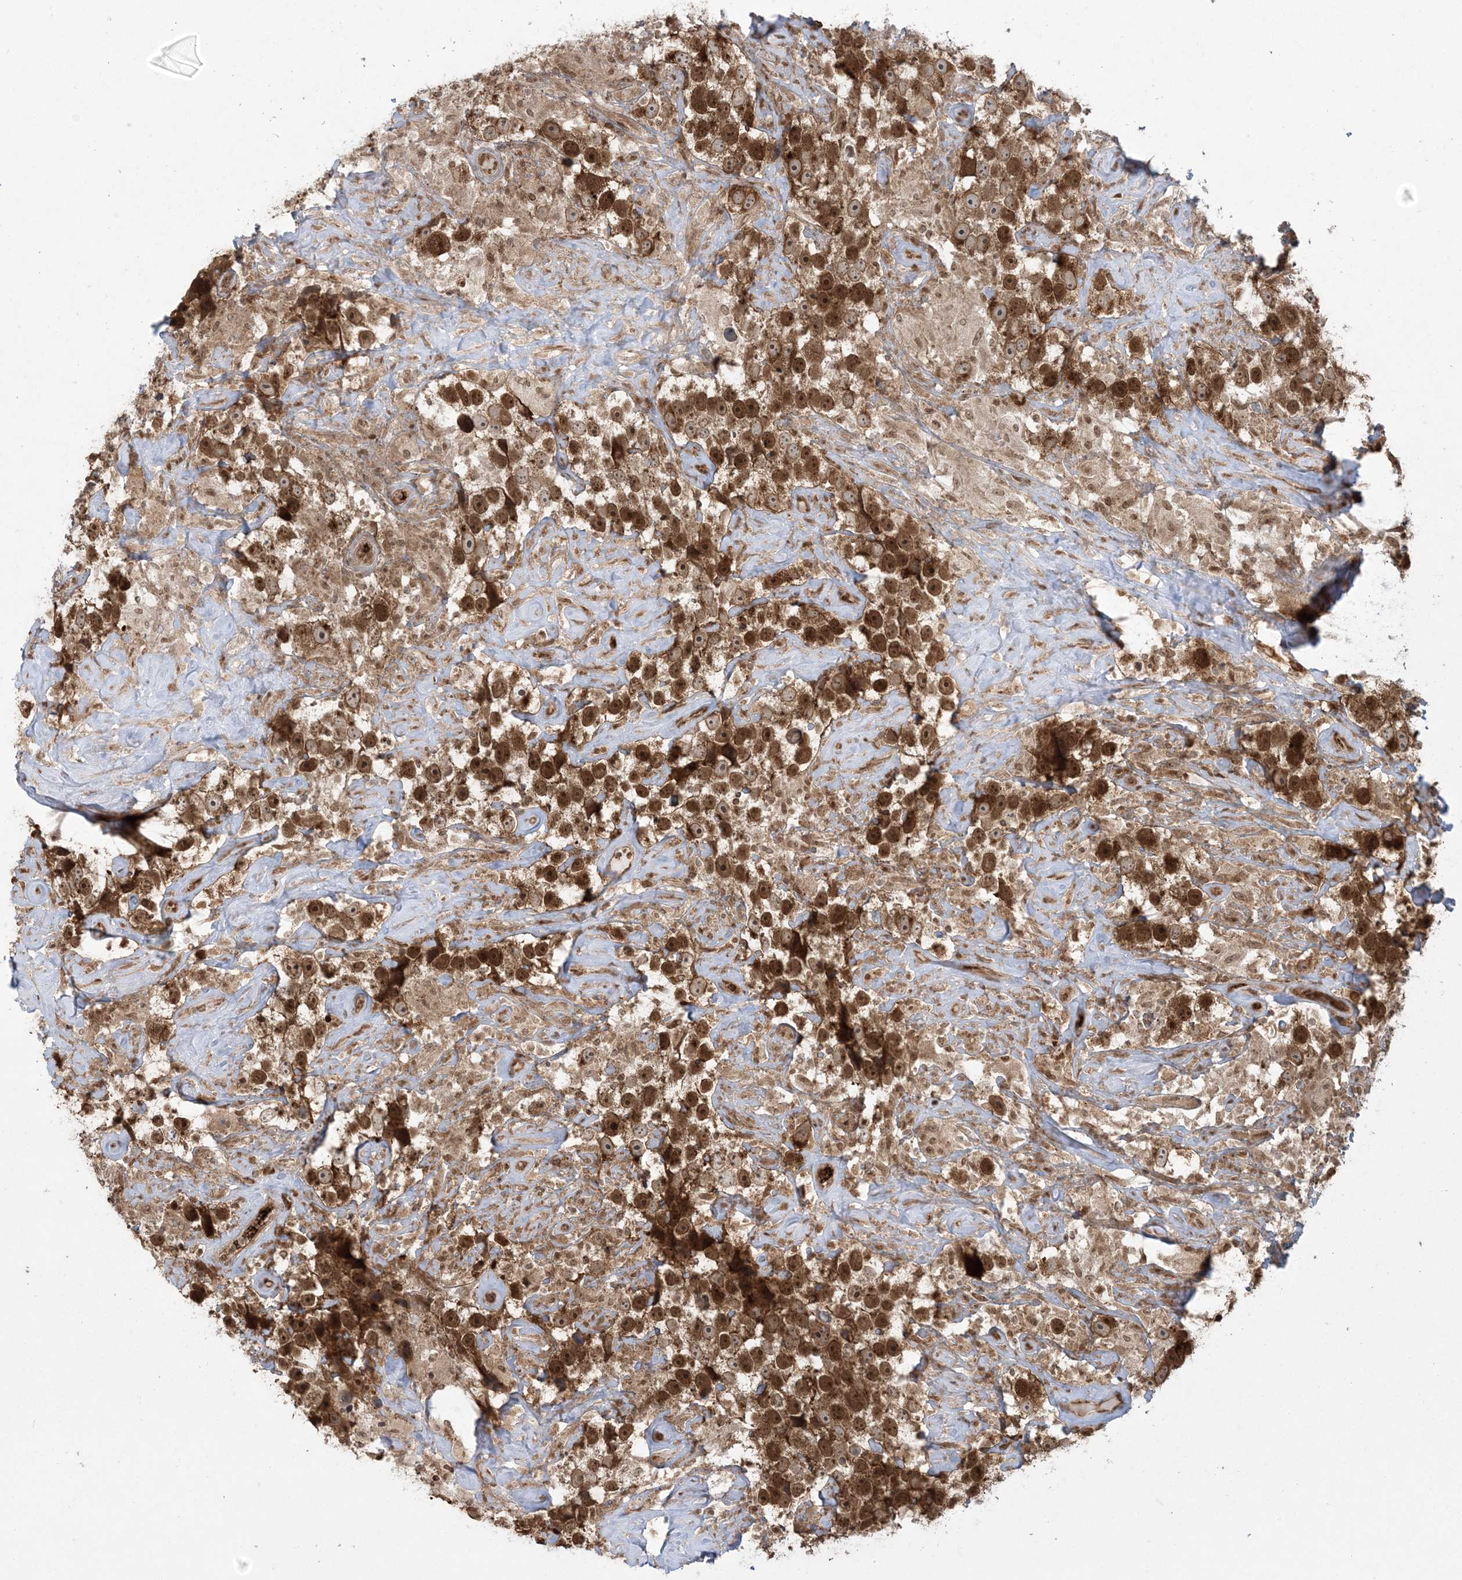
{"staining": {"intensity": "strong", "quantity": ">75%", "location": "cytoplasmic/membranous,nuclear"}, "tissue": "testis cancer", "cell_type": "Tumor cells", "image_type": "cancer", "snomed": [{"axis": "morphology", "description": "Seminoma, NOS"}, {"axis": "topography", "description": "Testis"}], "caption": "This is an image of IHC staining of testis seminoma, which shows strong staining in the cytoplasmic/membranous and nuclear of tumor cells.", "gene": "ABCF3", "patient": {"sex": "male", "age": 49}}